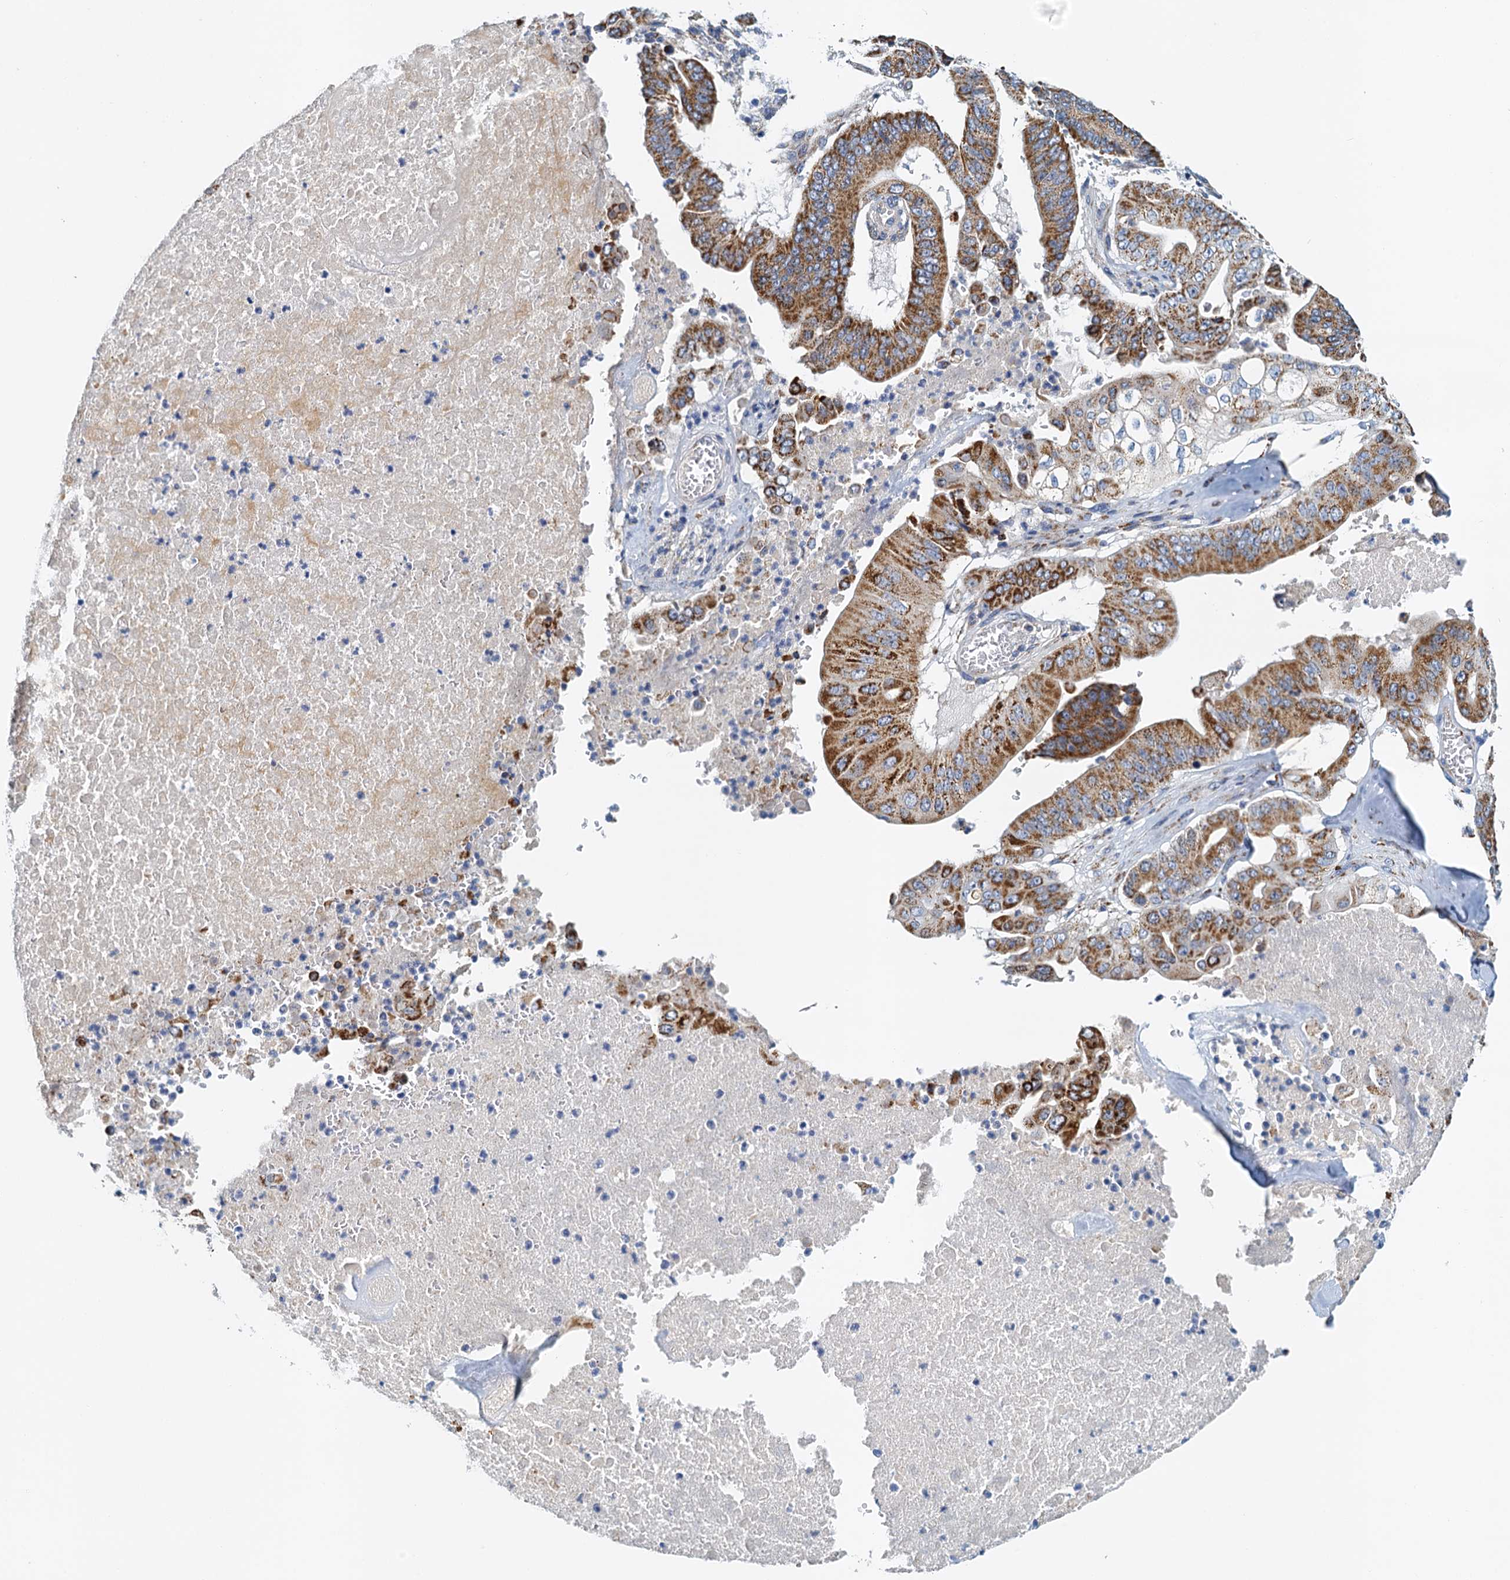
{"staining": {"intensity": "moderate", "quantity": ">75%", "location": "cytoplasmic/membranous"}, "tissue": "pancreatic cancer", "cell_type": "Tumor cells", "image_type": "cancer", "snomed": [{"axis": "morphology", "description": "Adenocarcinoma, NOS"}, {"axis": "topography", "description": "Pancreas"}], "caption": "Brown immunohistochemical staining in pancreatic cancer (adenocarcinoma) shows moderate cytoplasmic/membranous staining in approximately >75% of tumor cells. Using DAB (3,3'-diaminobenzidine) (brown) and hematoxylin (blue) stains, captured at high magnification using brightfield microscopy.", "gene": "POC1A", "patient": {"sex": "female", "age": 77}}